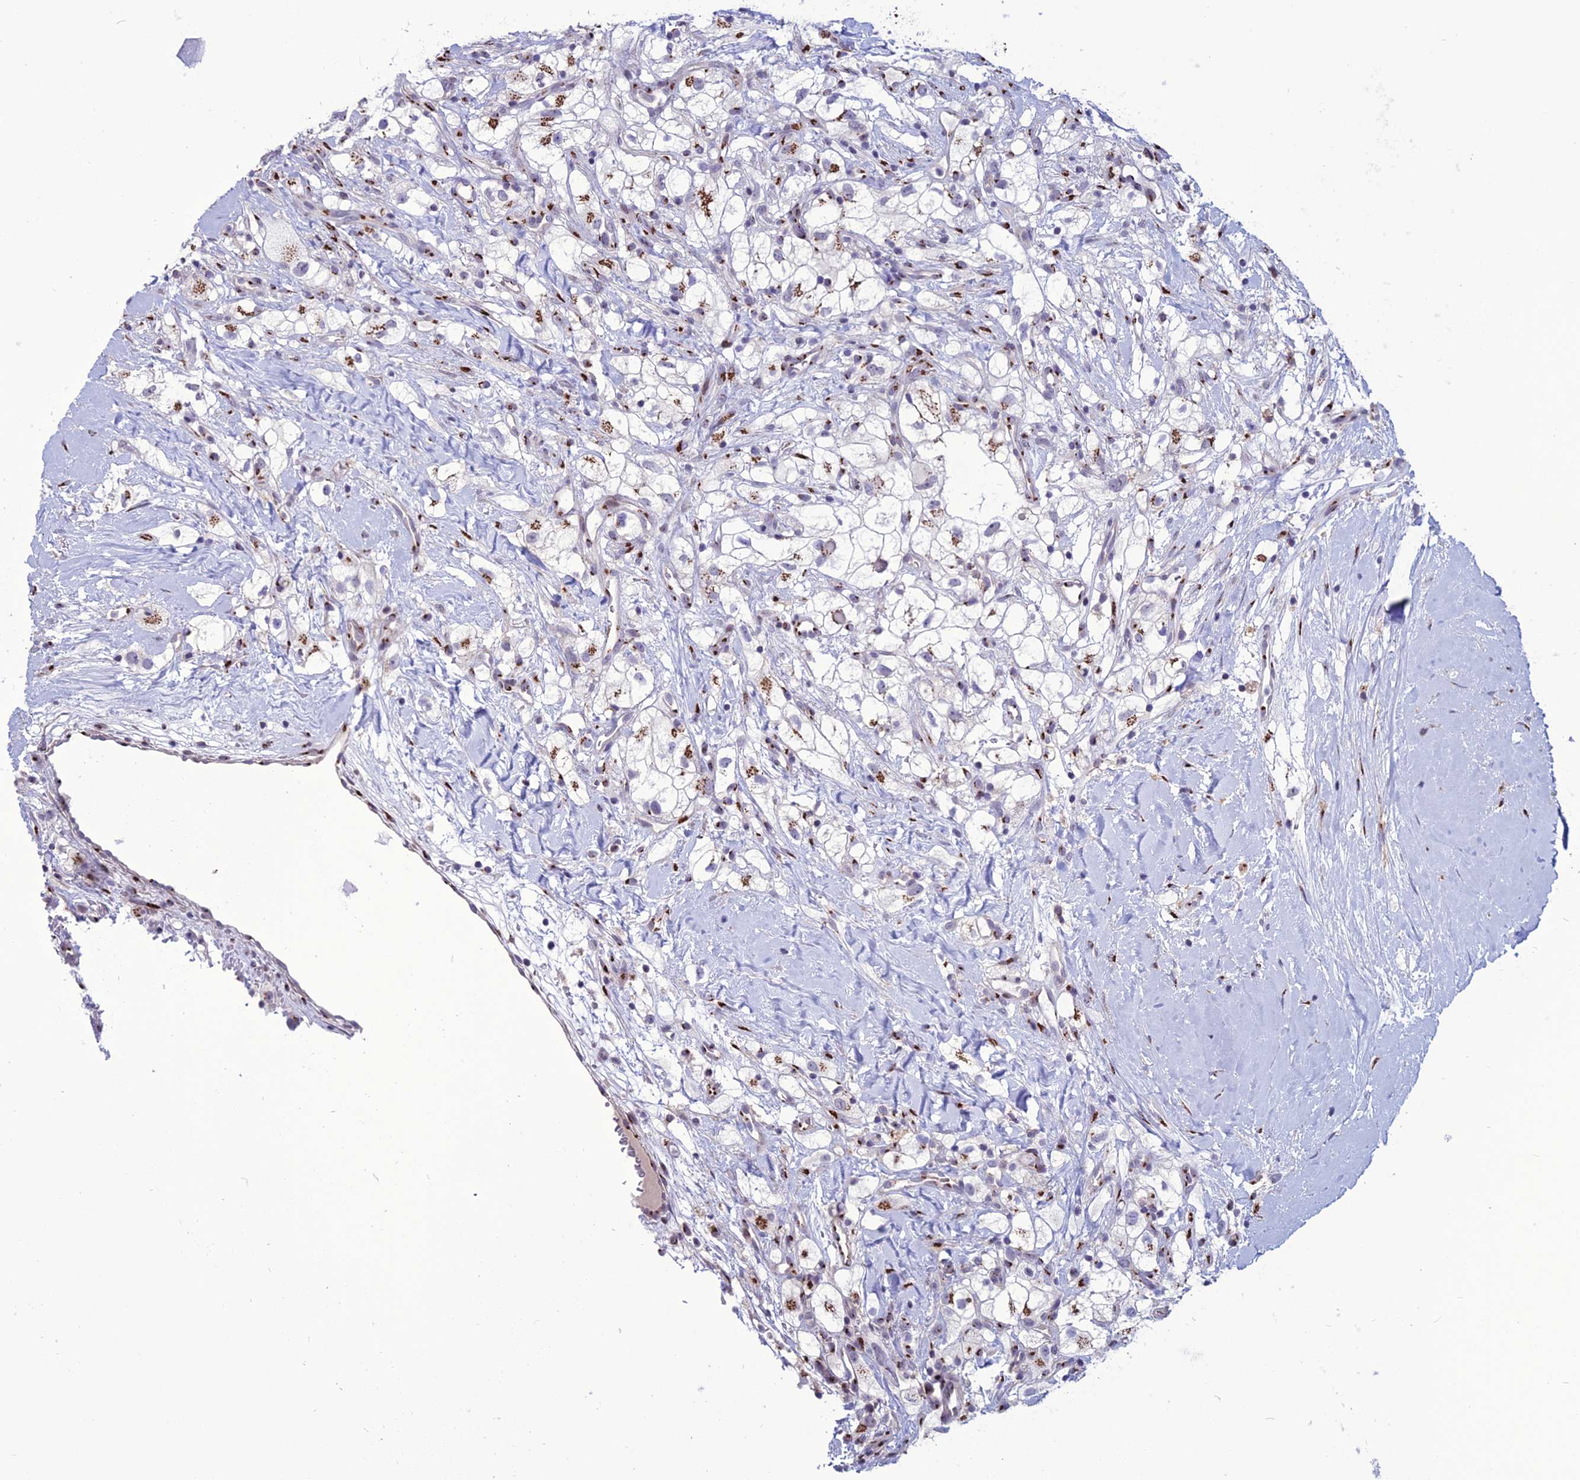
{"staining": {"intensity": "moderate", "quantity": "25%-75%", "location": "cytoplasmic/membranous"}, "tissue": "renal cancer", "cell_type": "Tumor cells", "image_type": "cancer", "snomed": [{"axis": "morphology", "description": "Adenocarcinoma, NOS"}, {"axis": "topography", "description": "Kidney"}], "caption": "Protein staining exhibits moderate cytoplasmic/membranous staining in approximately 25%-75% of tumor cells in adenocarcinoma (renal).", "gene": "PLEKHA4", "patient": {"sex": "male", "age": 59}}